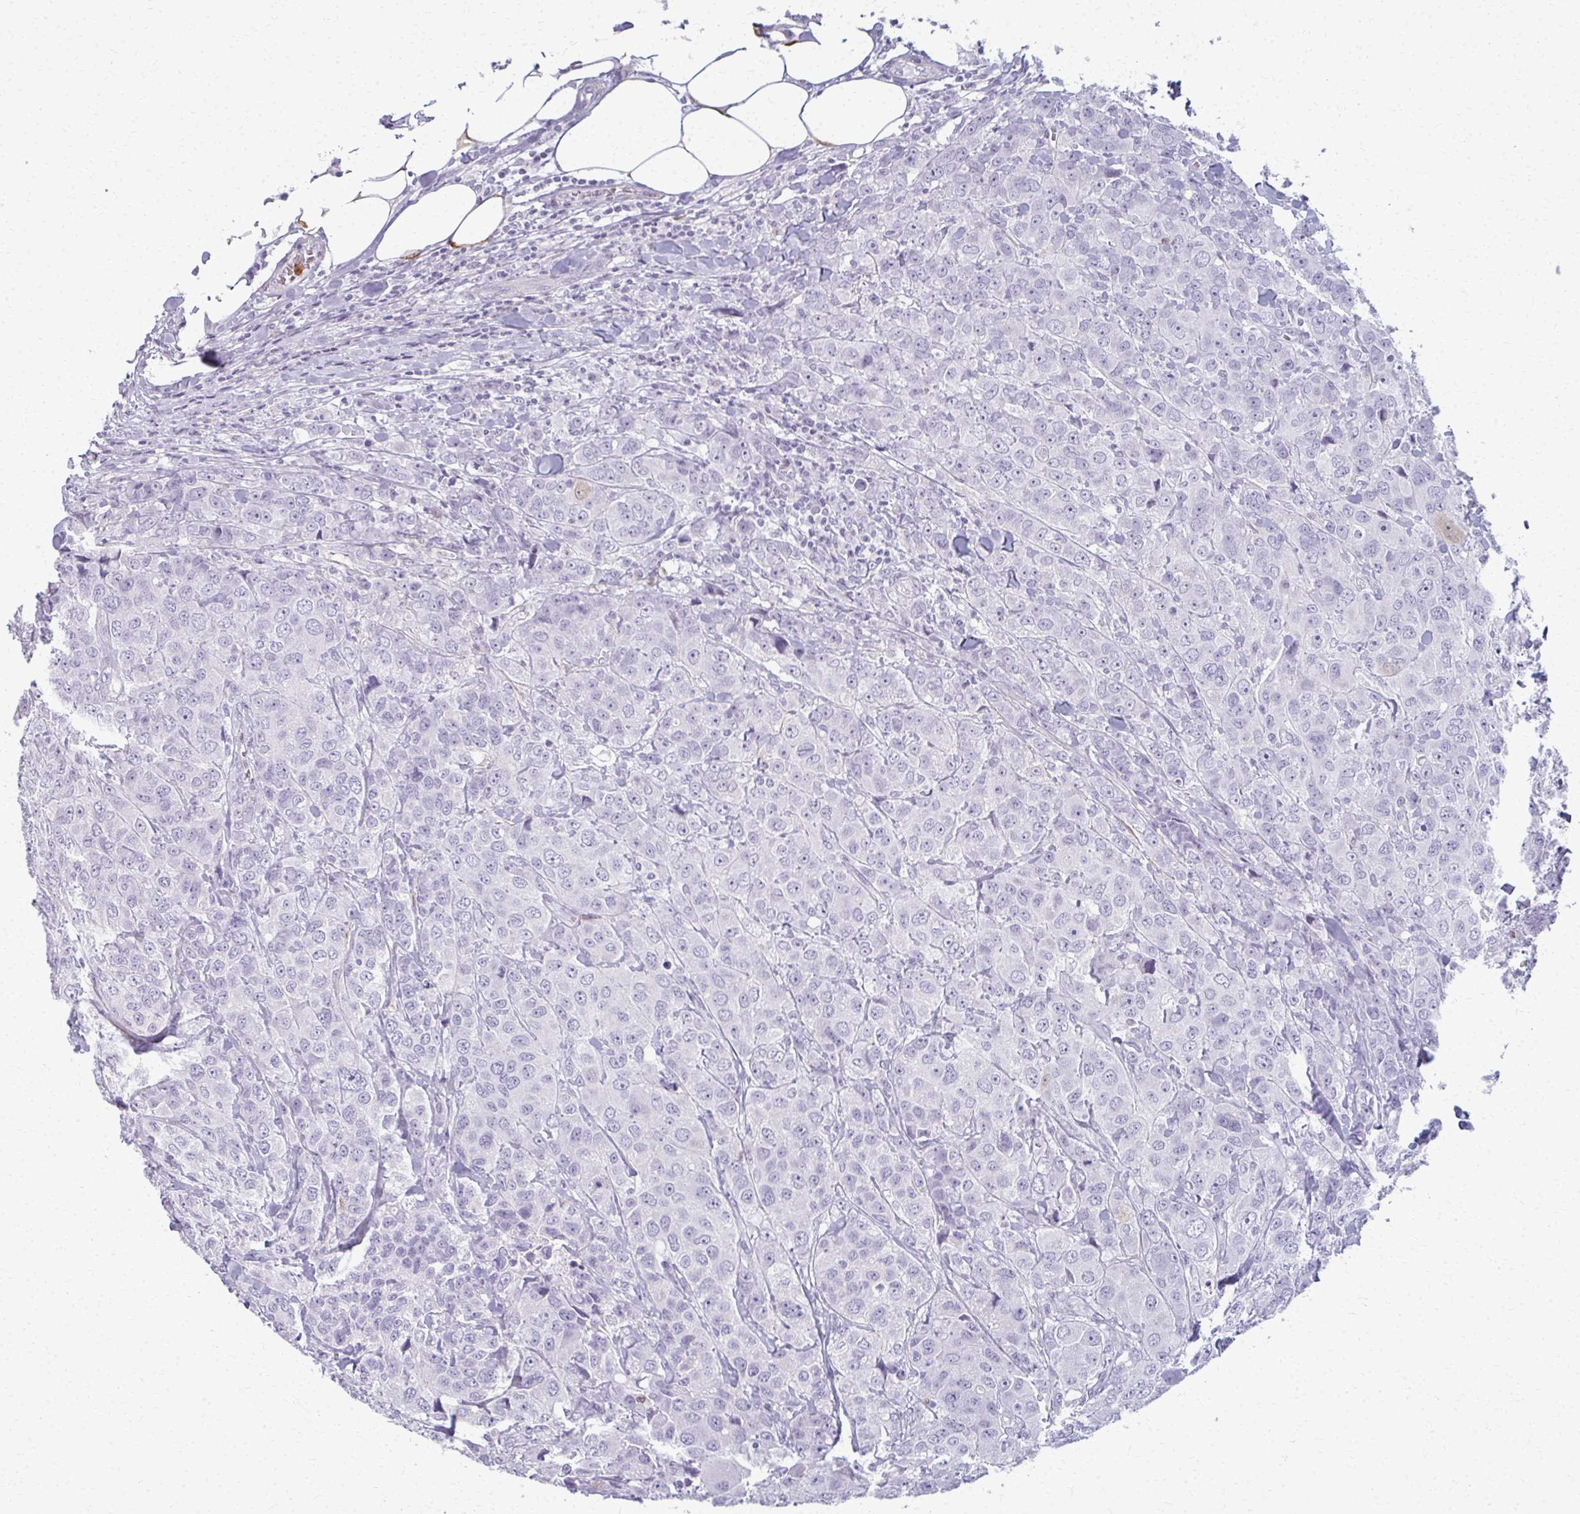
{"staining": {"intensity": "negative", "quantity": "none", "location": "none"}, "tissue": "breast cancer", "cell_type": "Tumor cells", "image_type": "cancer", "snomed": [{"axis": "morphology", "description": "Duct carcinoma"}, {"axis": "topography", "description": "Breast"}], "caption": "IHC of breast cancer (invasive ductal carcinoma) shows no expression in tumor cells.", "gene": "CA3", "patient": {"sex": "female", "age": 43}}